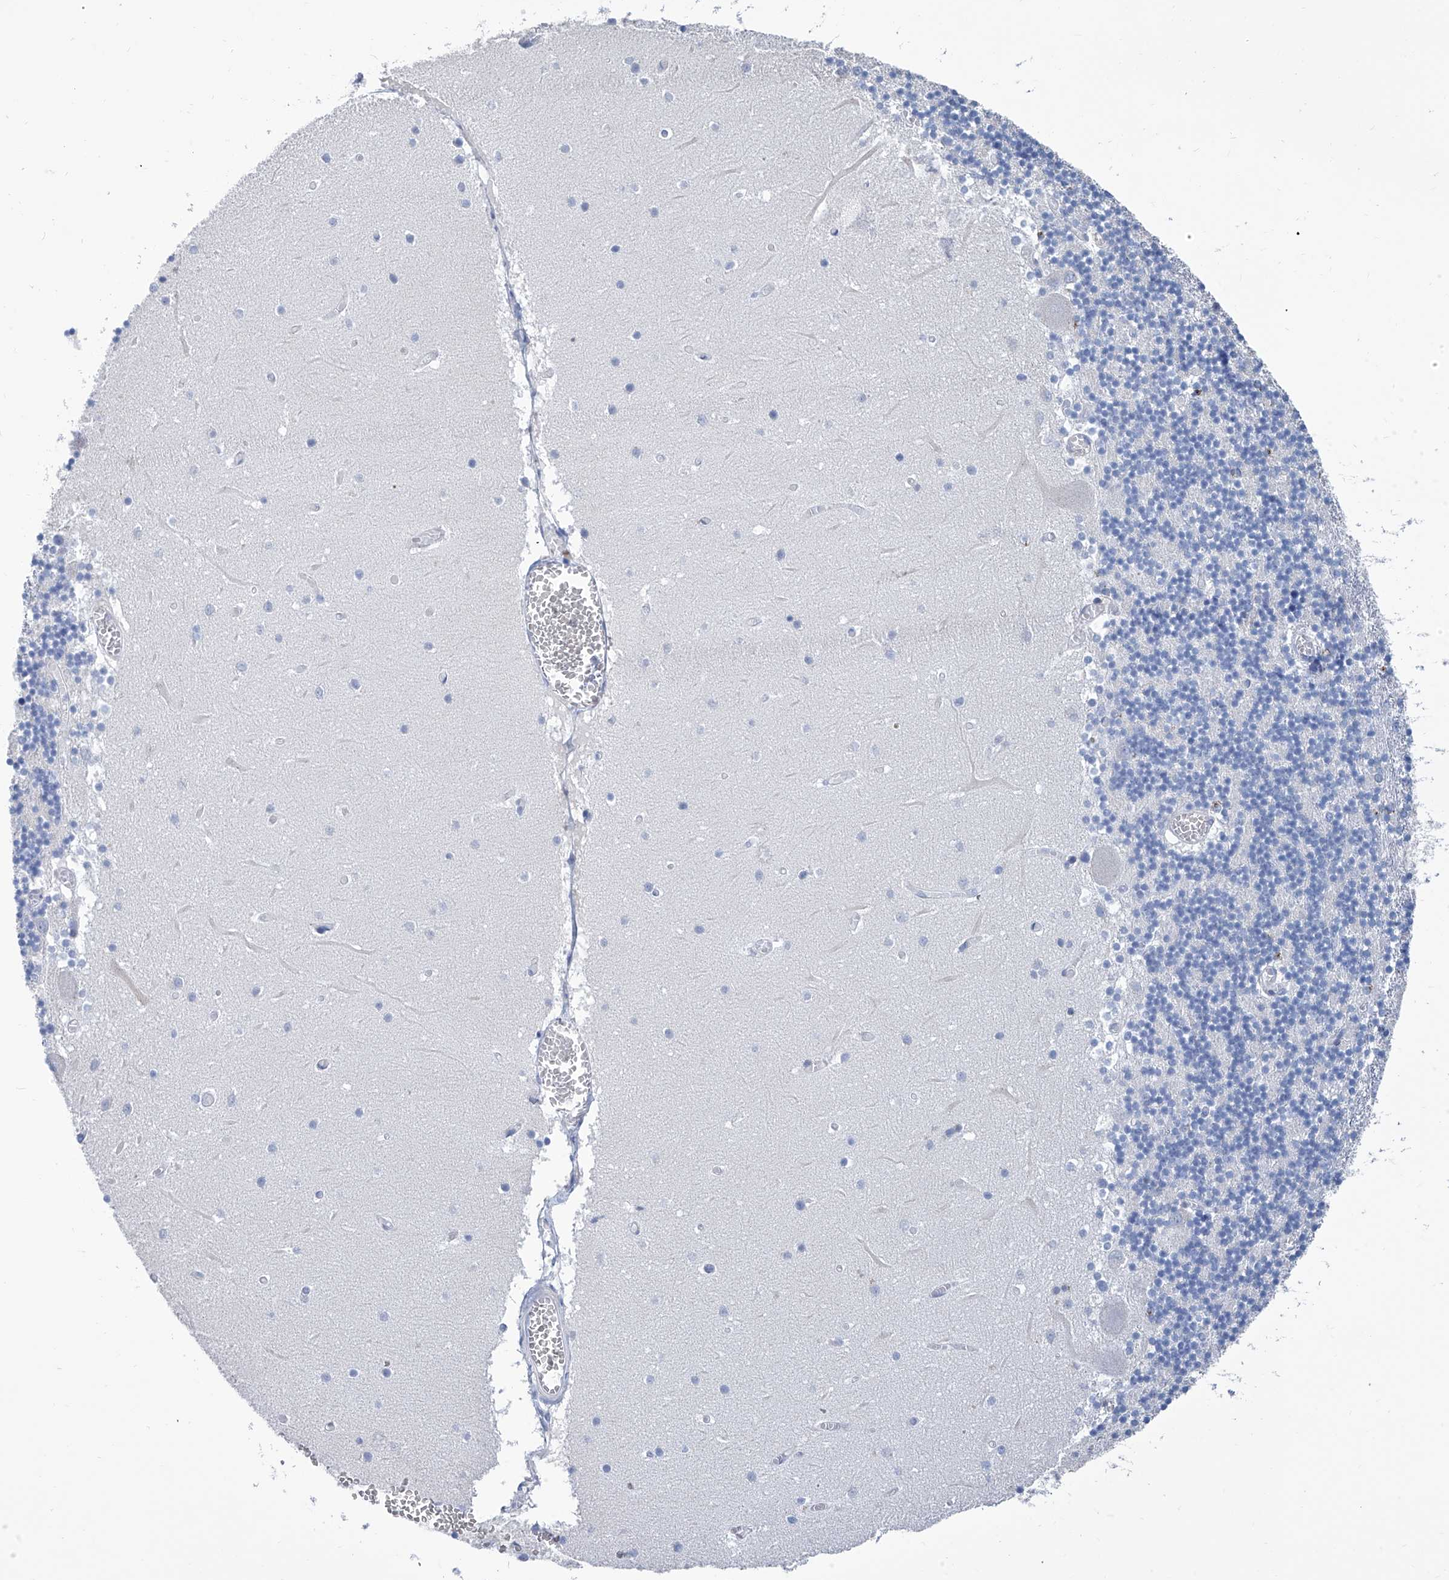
{"staining": {"intensity": "negative", "quantity": "none", "location": "none"}, "tissue": "cerebellum", "cell_type": "Cells in granular layer", "image_type": "normal", "snomed": [{"axis": "morphology", "description": "Normal tissue, NOS"}, {"axis": "topography", "description": "Cerebellum"}], "caption": "An immunohistochemistry histopathology image of normal cerebellum is shown. There is no staining in cells in granular layer of cerebellum.", "gene": "SMS", "patient": {"sex": "female", "age": 28}}